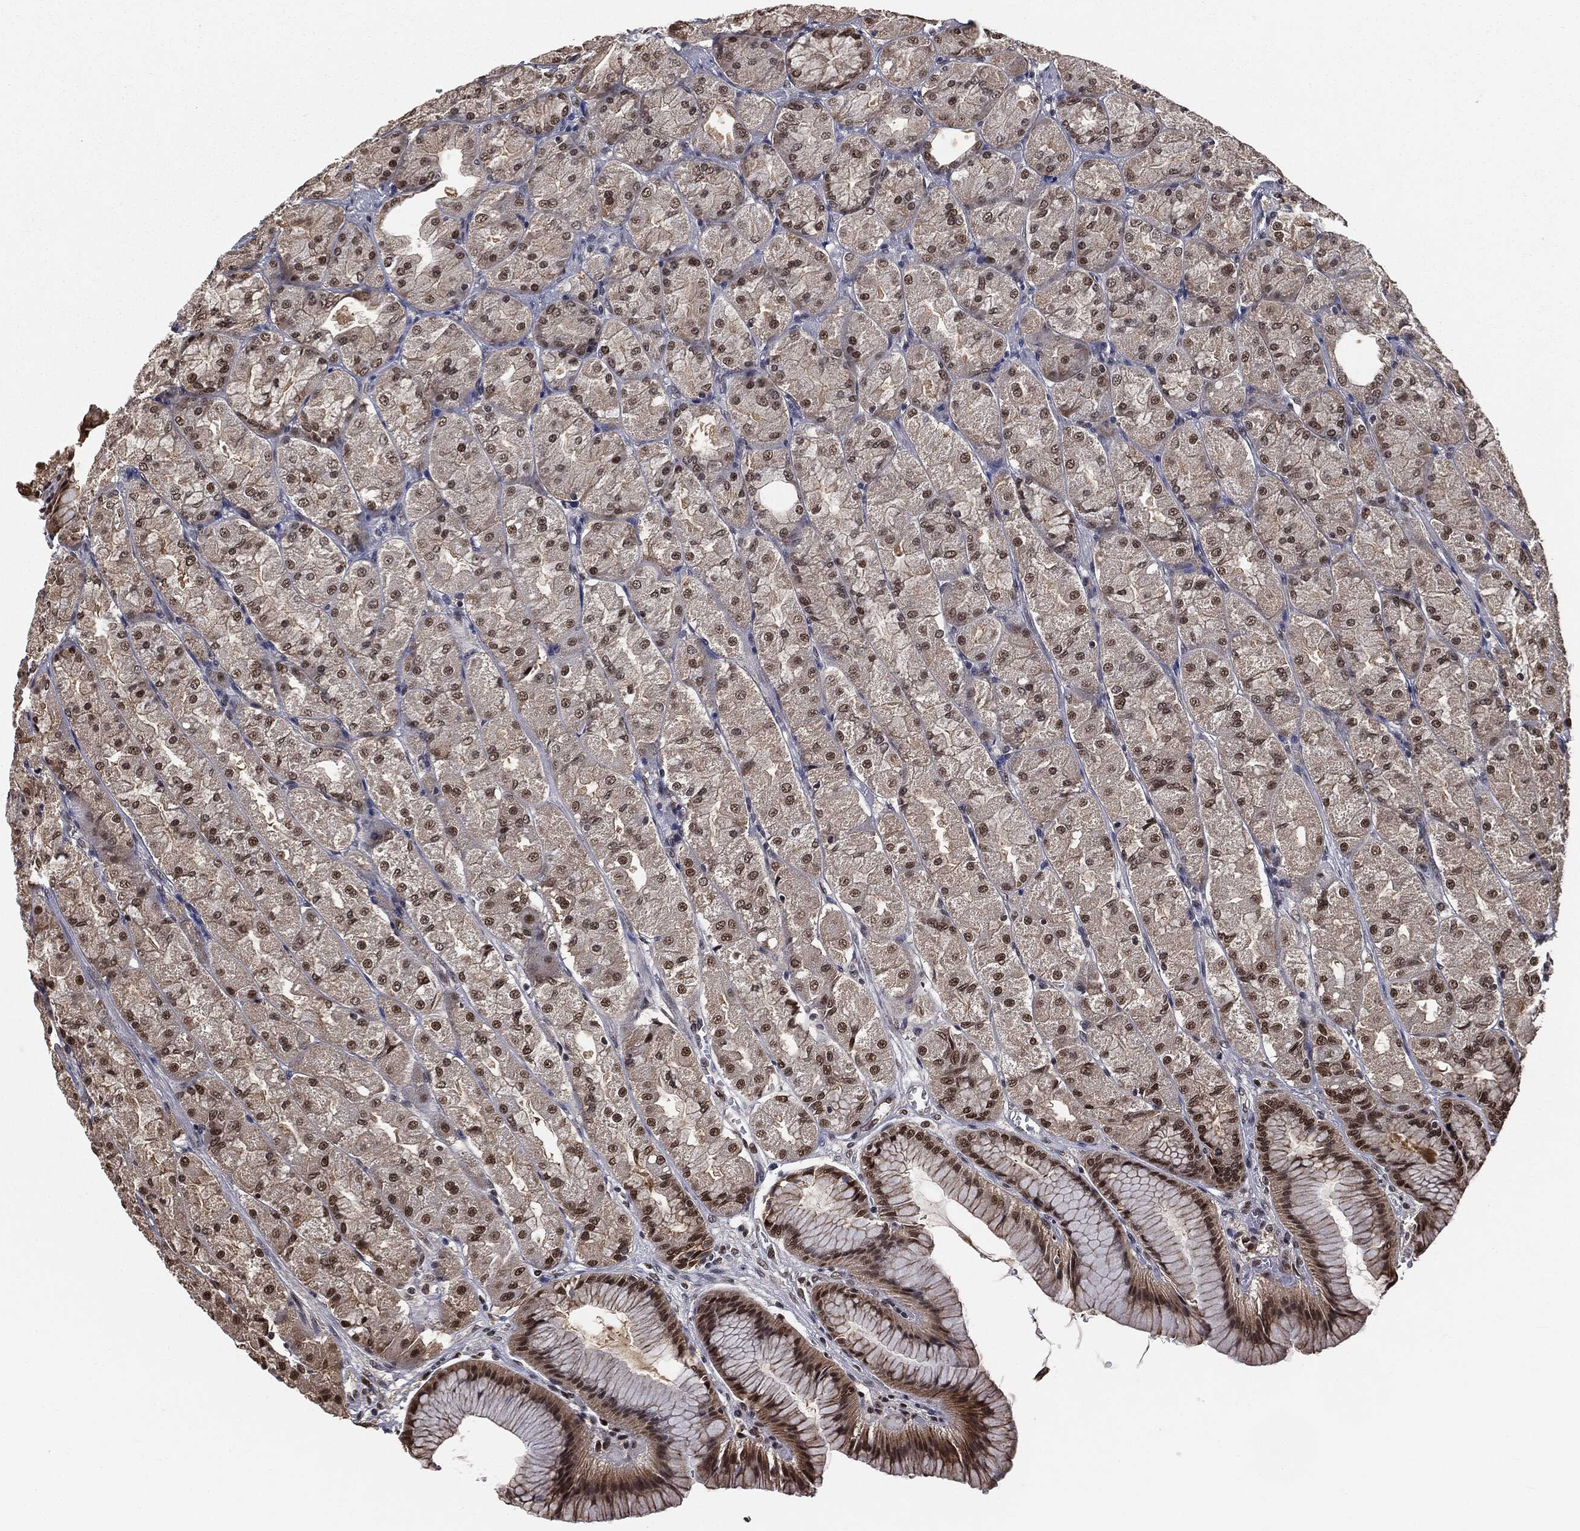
{"staining": {"intensity": "strong", "quantity": "25%-75%", "location": "nuclear"}, "tissue": "stomach", "cell_type": "Glandular cells", "image_type": "normal", "snomed": [{"axis": "morphology", "description": "Normal tissue, NOS"}, {"axis": "morphology", "description": "Adenocarcinoma, NOS"}, {"axis": "morphology", "description": "Adenocarcinoma, High grade"}, {"axis": "topography", "description": "Stomach, upper"}, {"axis": "topography", "description": "Stomach"}], "caption": "Immunohistochemical staining of benign human stomach reveals high levels of strong nuclear expression in approximately 25%-75% of glandular cells. The staining is performed using DAB (3,3'-diaminobenzidine) brown chromogen to label protein expression. The nuclei are counter-stained blue using hematoxylin.", "gene": "SHLD2", "patient": {"sex": "female", "age": 65}}